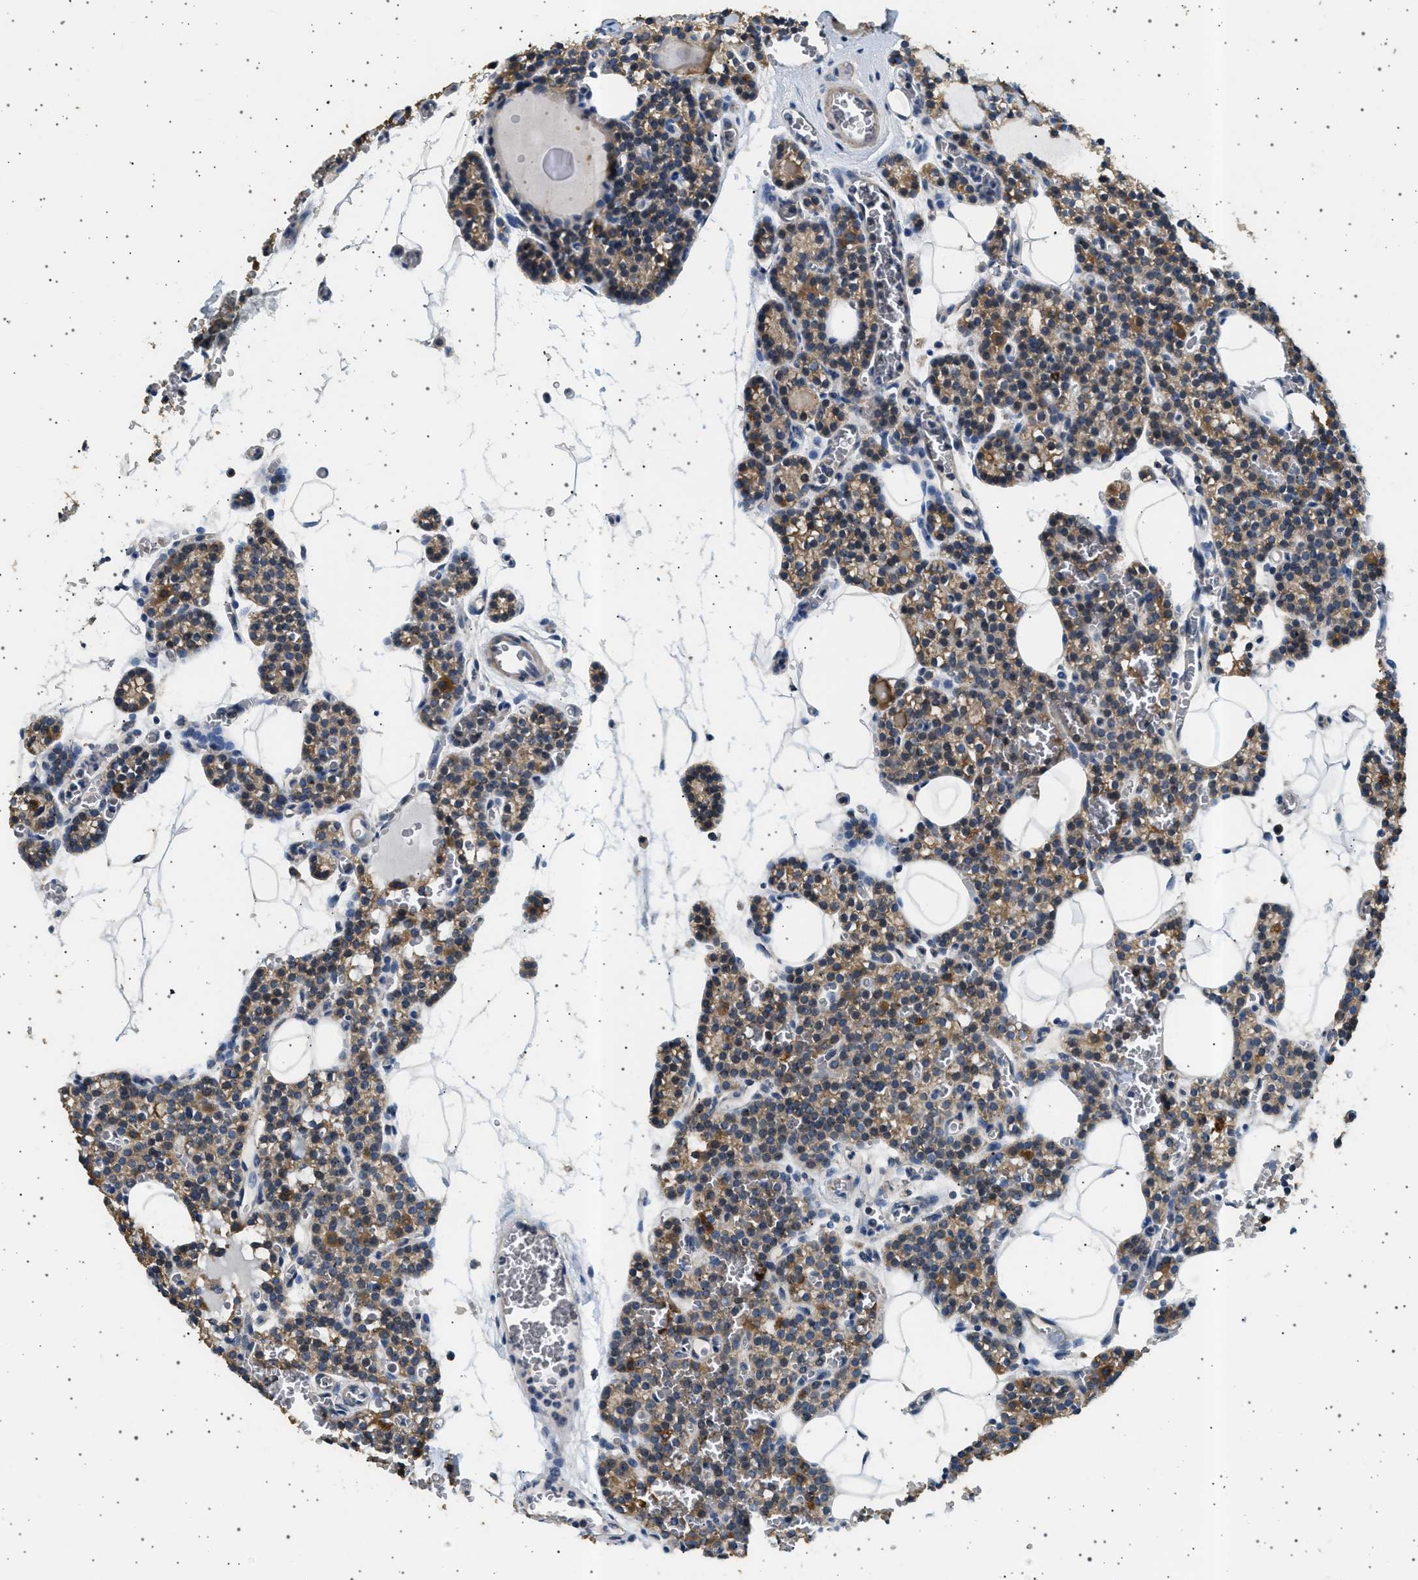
{"staining": {"intensity": "moderate", "quantity": ">75%", "location": "cytoplasmic/membranous"}, "tissue": "parathyroid gland", "cell_type": "Glandular cells", "image_type": "normal", "snomed": [{"axis": "morphology", "description": "Normal tissue, NOS"}, {"axis": "morphology", "description": "Adenoma, NOS"}, {"axis": "topography", "description": "Parathyroid gland"}], "caption": "Glandular cells display moderate cytoplasmic/membranous expression in about >75% of cells in unremarkable parathyroid gland.", "gene": "KCNA4", "patient": {"sex": "female", "age": 58}}